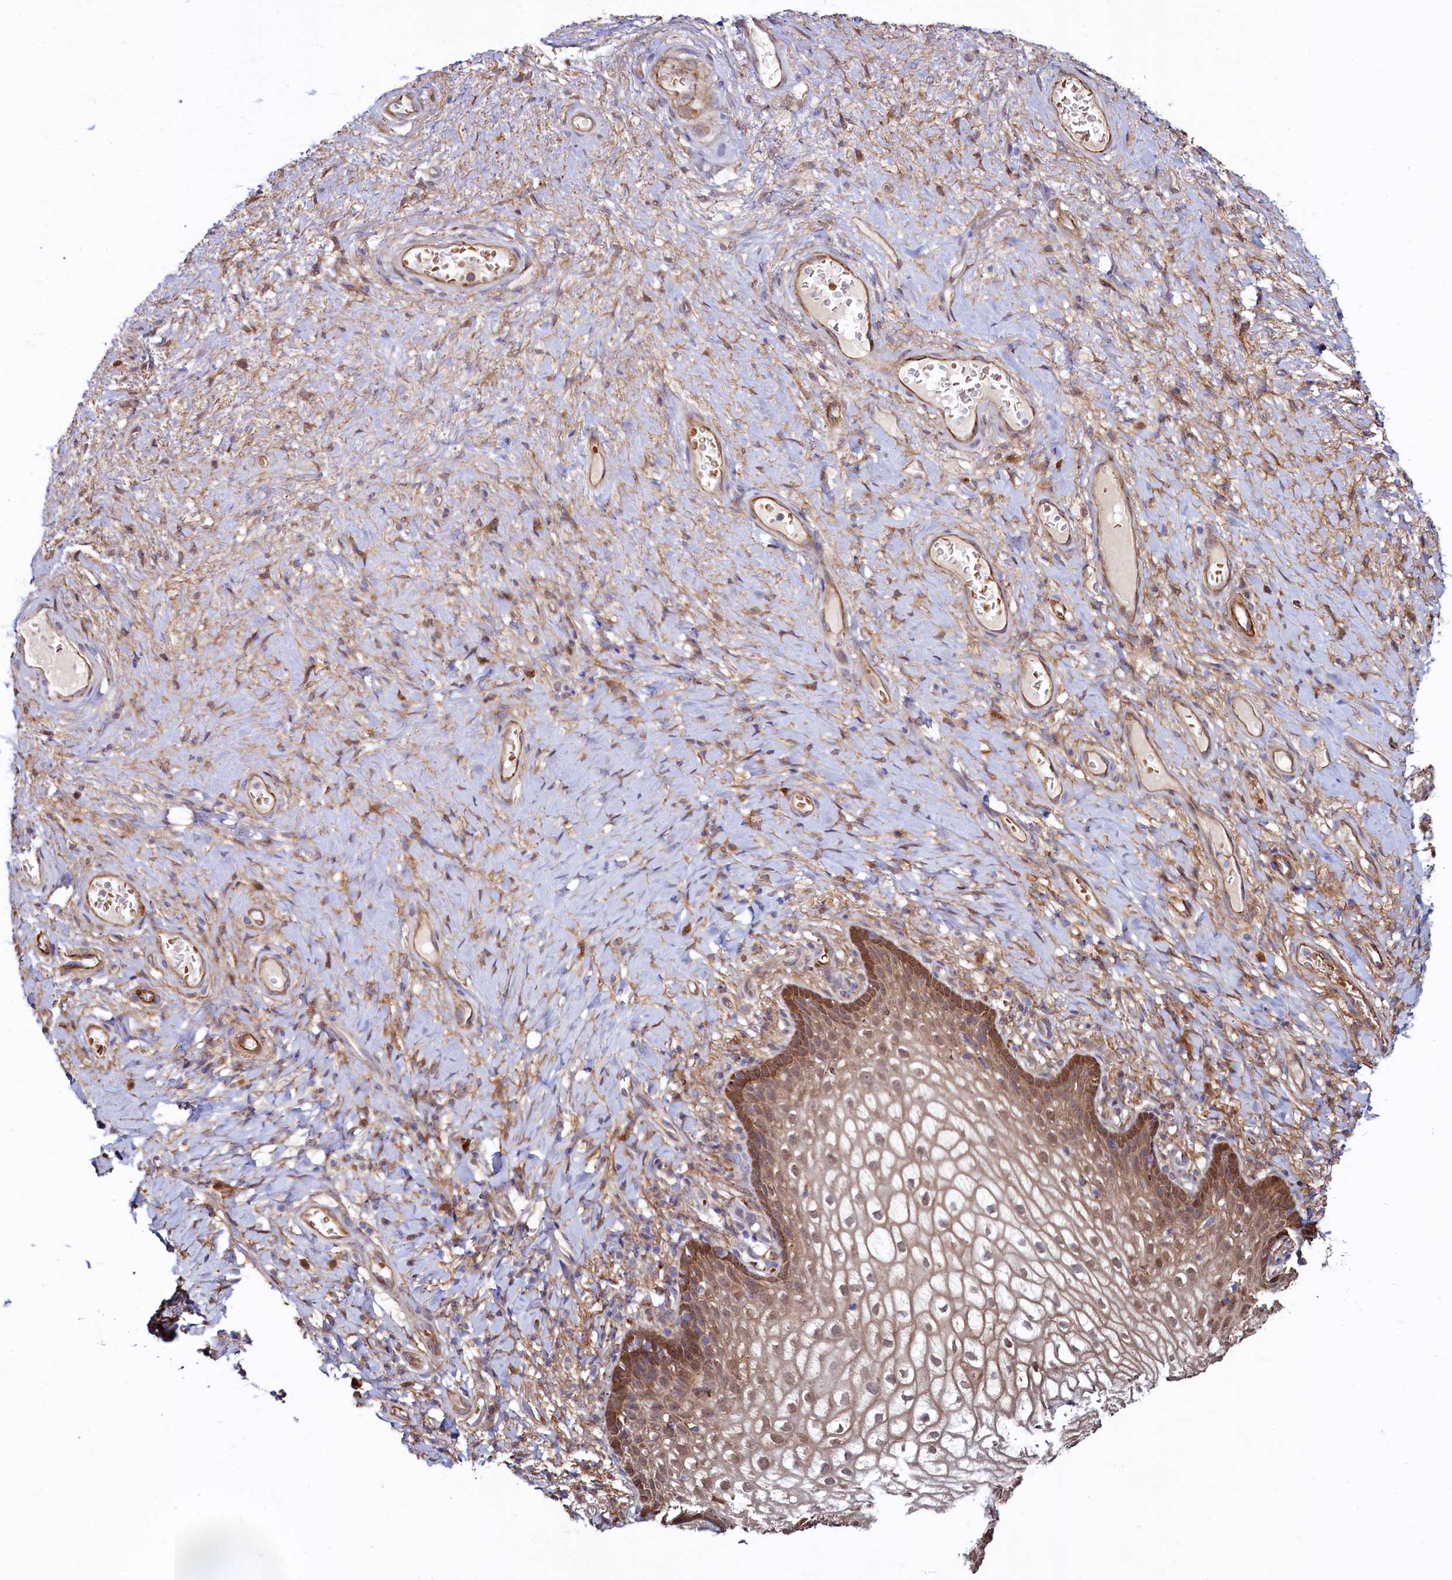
{"staining": {"intensity": "strong", "quantity": ">75%", "location": "cytoplasmic/membranous"}, "tissue": "vagina", "cell_type": "Squamous epithelial cells", "image_type": "normal", "snomed": [{"axis": "morphology", "description": "Normal tissue, NOS"}, {"axis": "topography", "description": "Vagina"}], "caption": "Squamous epithelial cells exhibit high levels of strong cytoplasmic/membranous expression in approximately >75% of cells in normal human vagina. Using DAB (3,3'-diaminobenzidine) (brown) and hematoxylin (blue) stains, captured at high magnification using brightfield microscopy.", "gene": "ASTE1", "patient": {"sex": "female", "age": 60}}